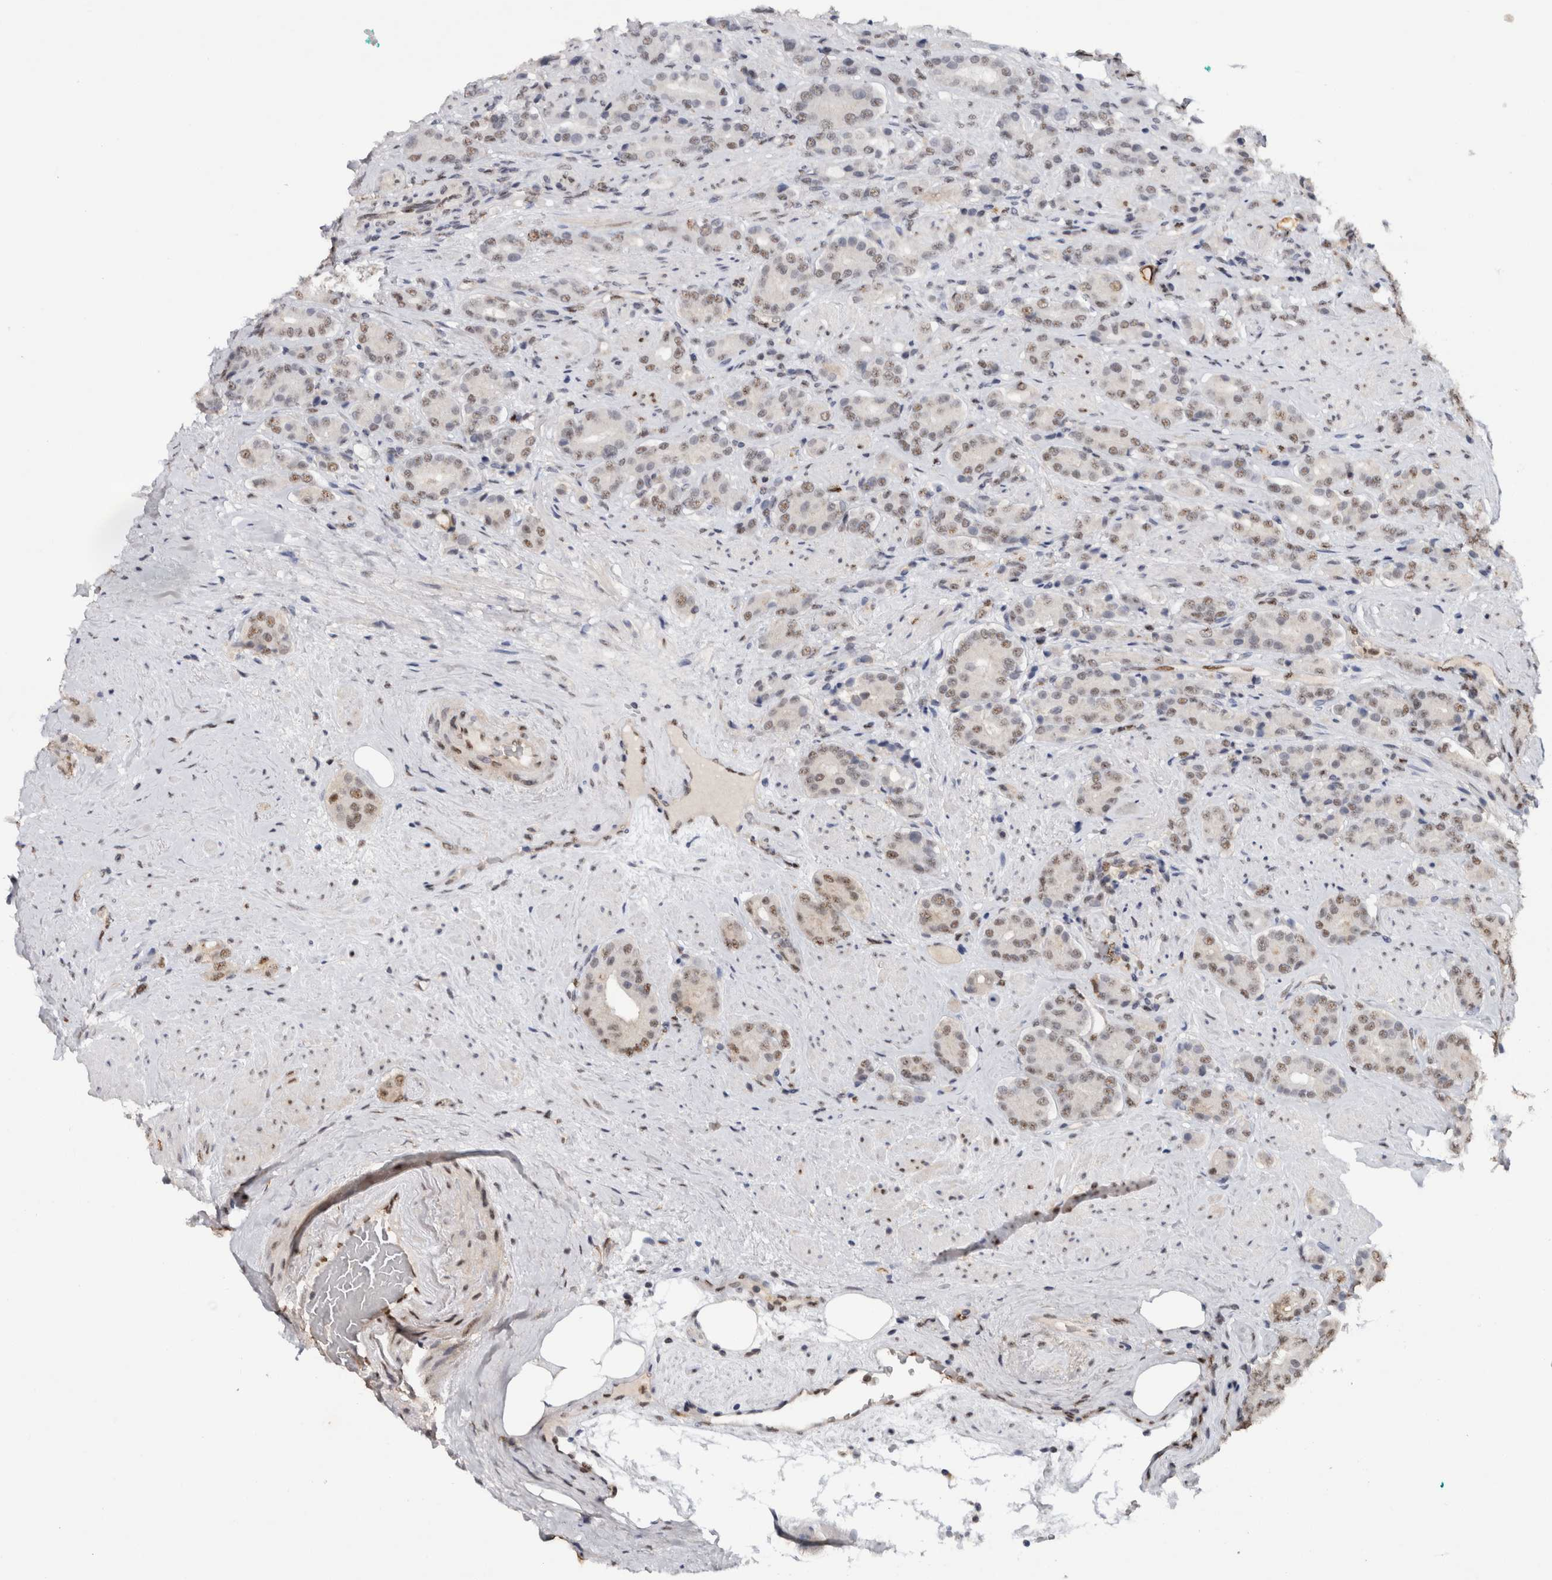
{"staining": {"intensity": "weak", "quantity": "<25%", "location": "nuclear"}, "tissue": "prostate cancer", "cell_type": "Tumor cells", "image_type": "cancer", "snomed": [{"axis": "morphology", "description": "Adenocarcinoma, High grade"}, {"axis": "topography", "description": "Prostate"}], "caption": "An IHC photomicrograph of high-grade adenocarcinoma (prostate) is shown. There is no staining in tumor cells of high-grade adenocarcinoma (prostate).", "gene": "RPS6KA2", "patient": {"sex": "male", "age": 71}}